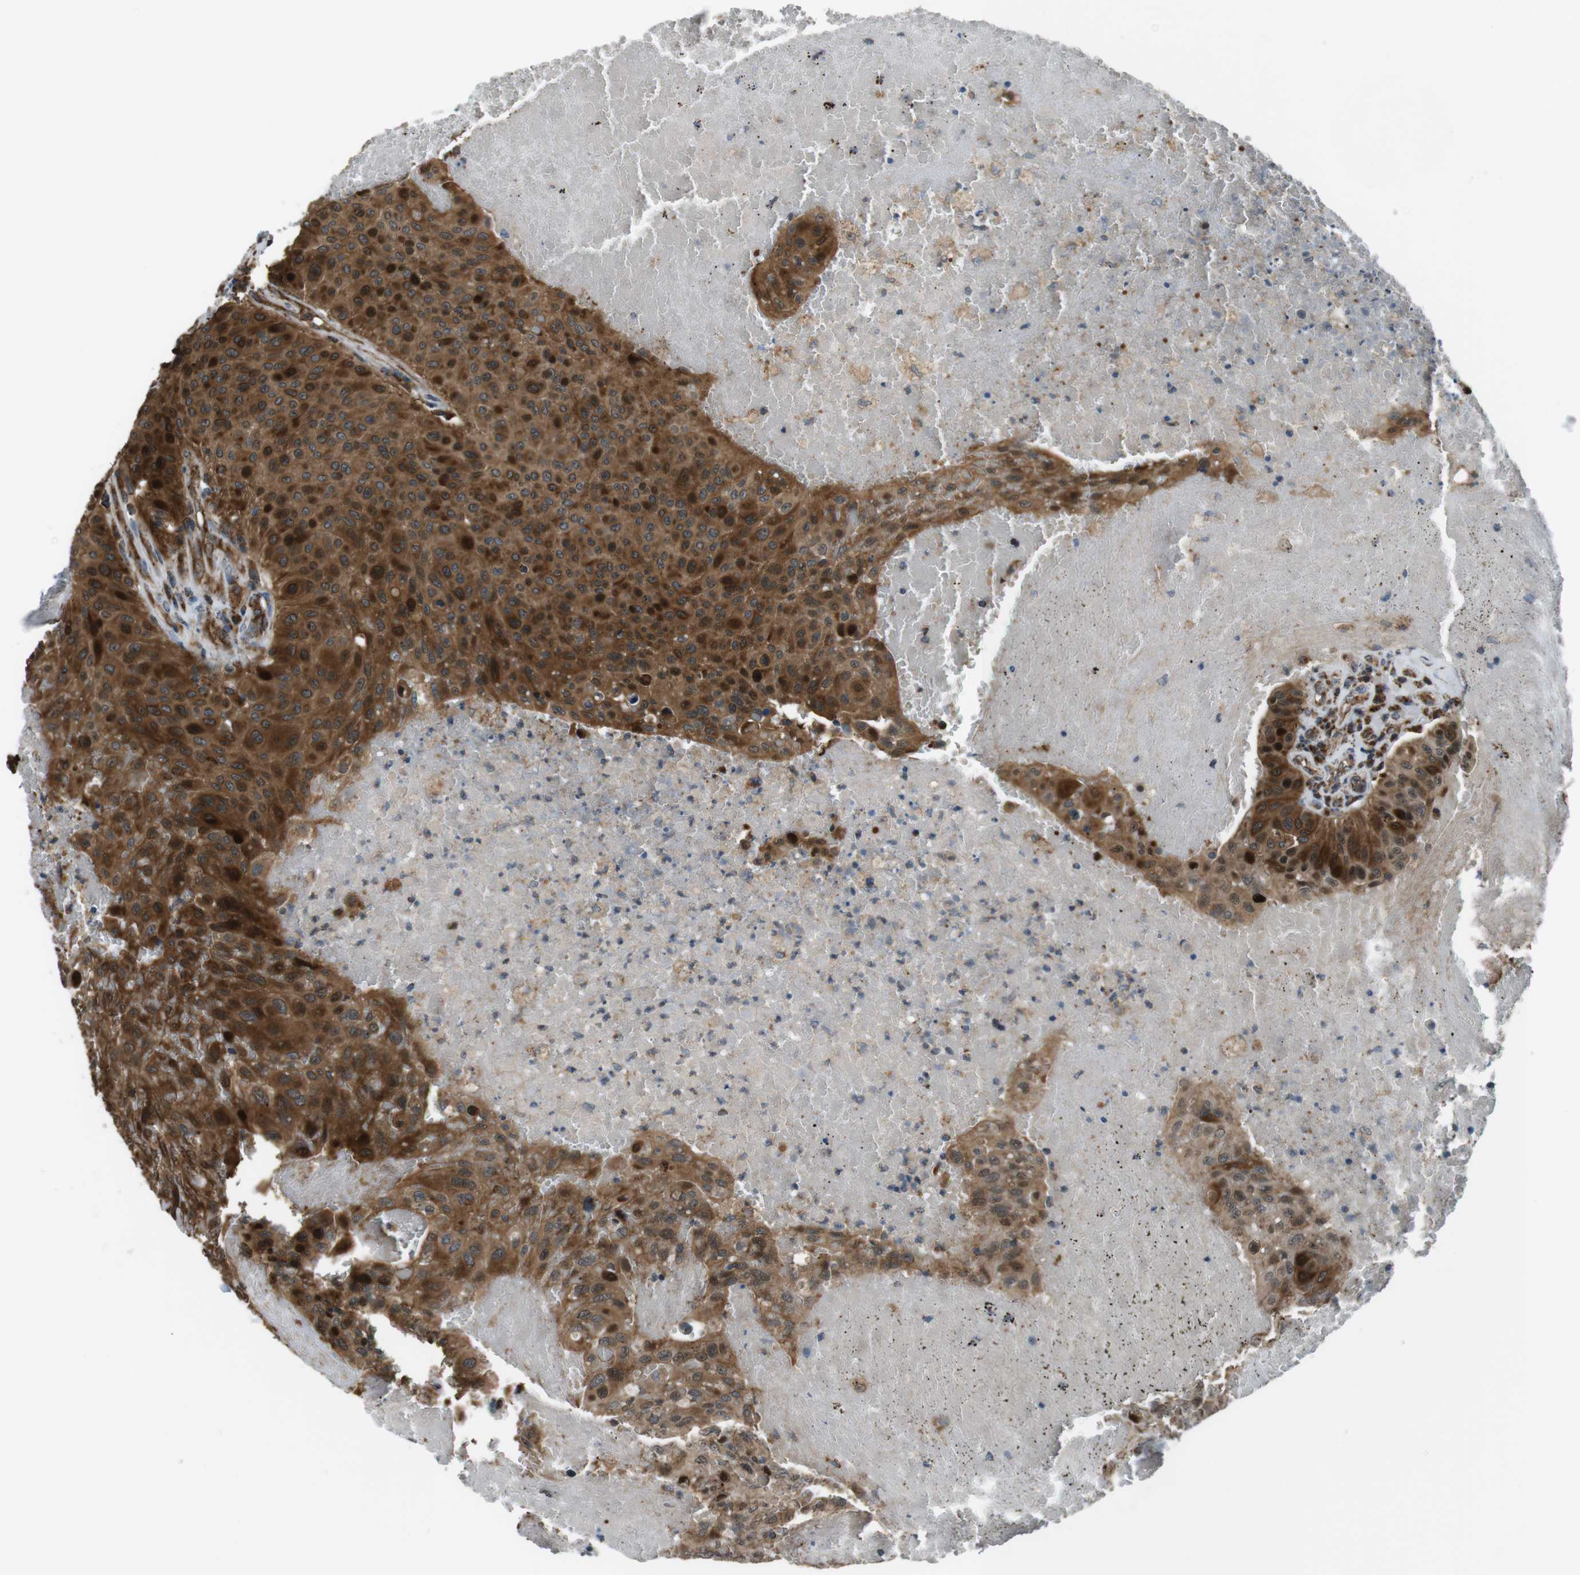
{"staining": {"intensity": "strong", "quantity": ">75%", "location": "cytoplasmic/membranous,nuclear"}, "tissue": "urothelial cancer", "cell_type": "Tumor cells", "image_type": "cancer", "snomed": [{"axis": "morphology", "description": "Urothelial carcinoma, High grade"}, {"axis": "topography", "description": "Urinary bladder"}], "caption": "Protein expression analysis of urothelial carcinoma (high-grade) shows strong cytoplasmic/membranous and nuclear expression in about >75% of tumor cells. The staining is performed using DAB brown chromogen to label protein expression. The nuclei are counter-stained blue using hematoxylin.", "gene": "GIMAP8", "patient": {"sex": "male", "age": 66}}